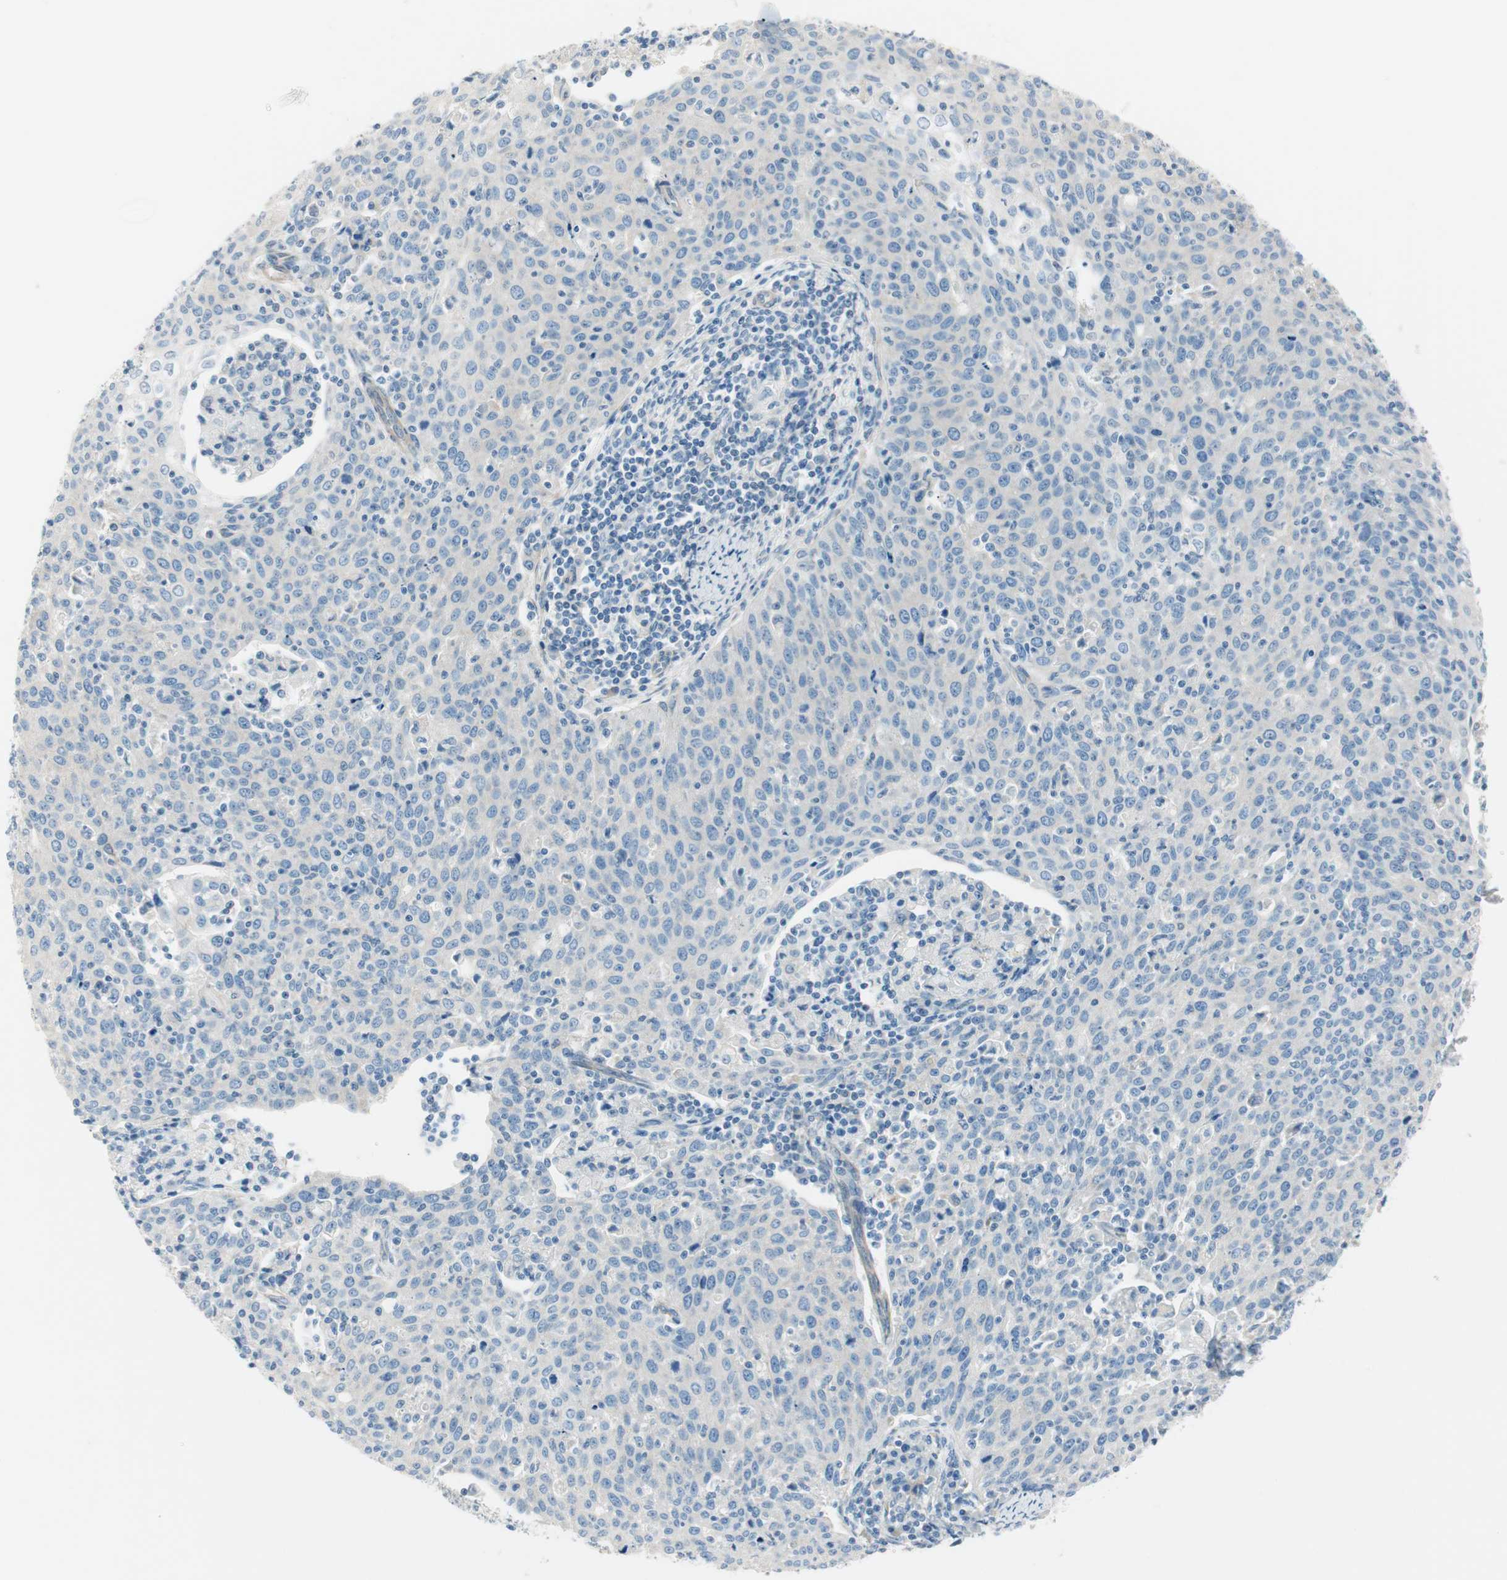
{"staining": {"intensity": "negative", "quantity": "none", "location": "none"}, "tissue": "cervical cancer", "cell_type": "Tumor cells", "image_type": "cancer", "snomed": [{"axis": "morphology", "description": "Squamous cell carcinoma, NOS"}, {"axis": "topography", "description": "Cervix"}], "caption": "Squamous cell carcinoma (cervical) stained for a protein using immunohistochemistry (IHC) demonstrates no positivity tumor cells.", "gene": "CDK3", "patient": {"sex": "female", "age": 38}}